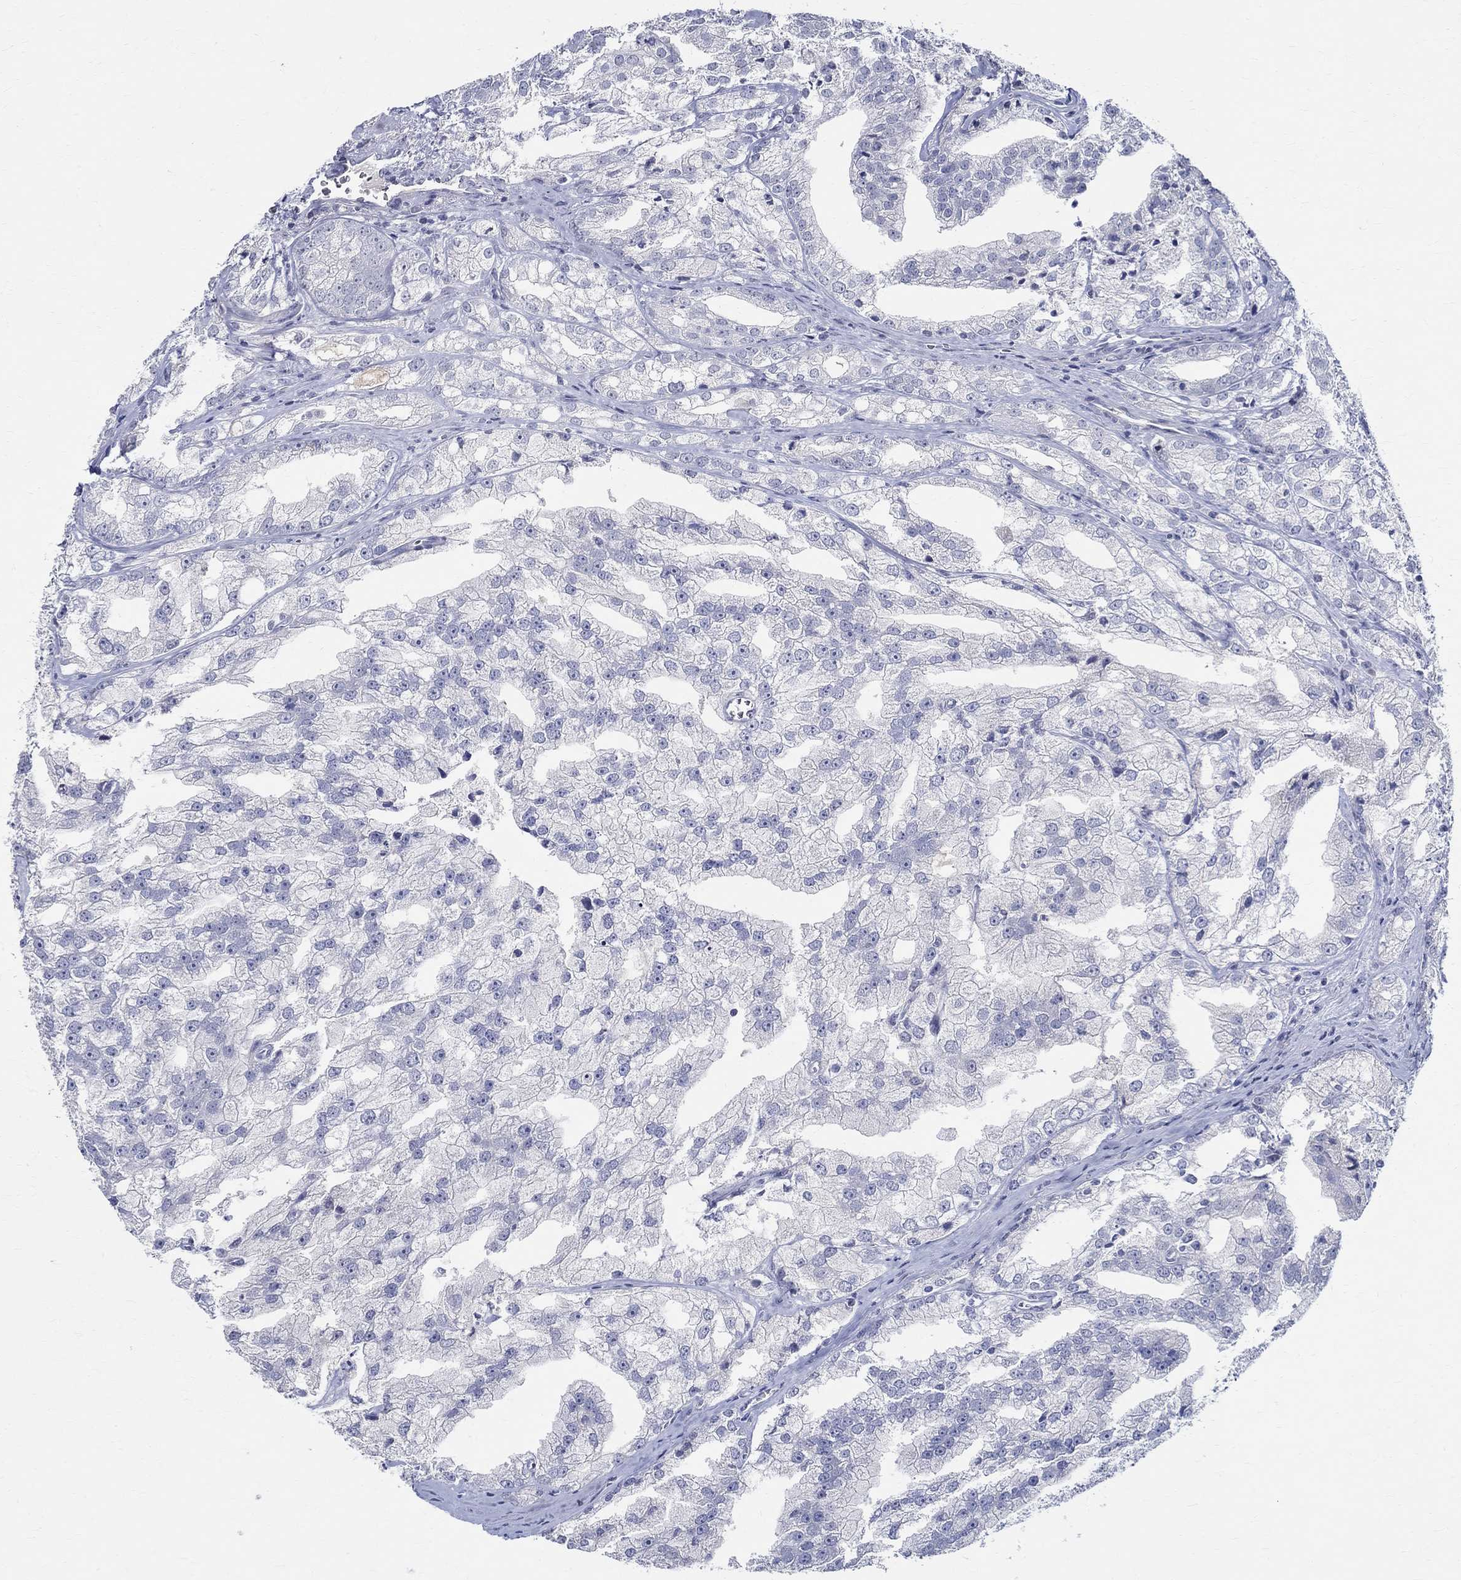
{"staining": {"intensity": "negative", "quantity": "none", "location": "none"}, "tissue": "prostate cancer", "cell_type": "Tumor cells", "image_type": "cancer", "snomed": [{"axis": "morphology", "description": "Adenocarcinoma, NOS"}, {"axis": "topography", "description": "Prostate"}], "caption": "Prostate cancer stained for a protein using IHC demonstrates no staining tumor cells.", "gene": "CETN1", "patient": {"sex": "male", "age": 70}}